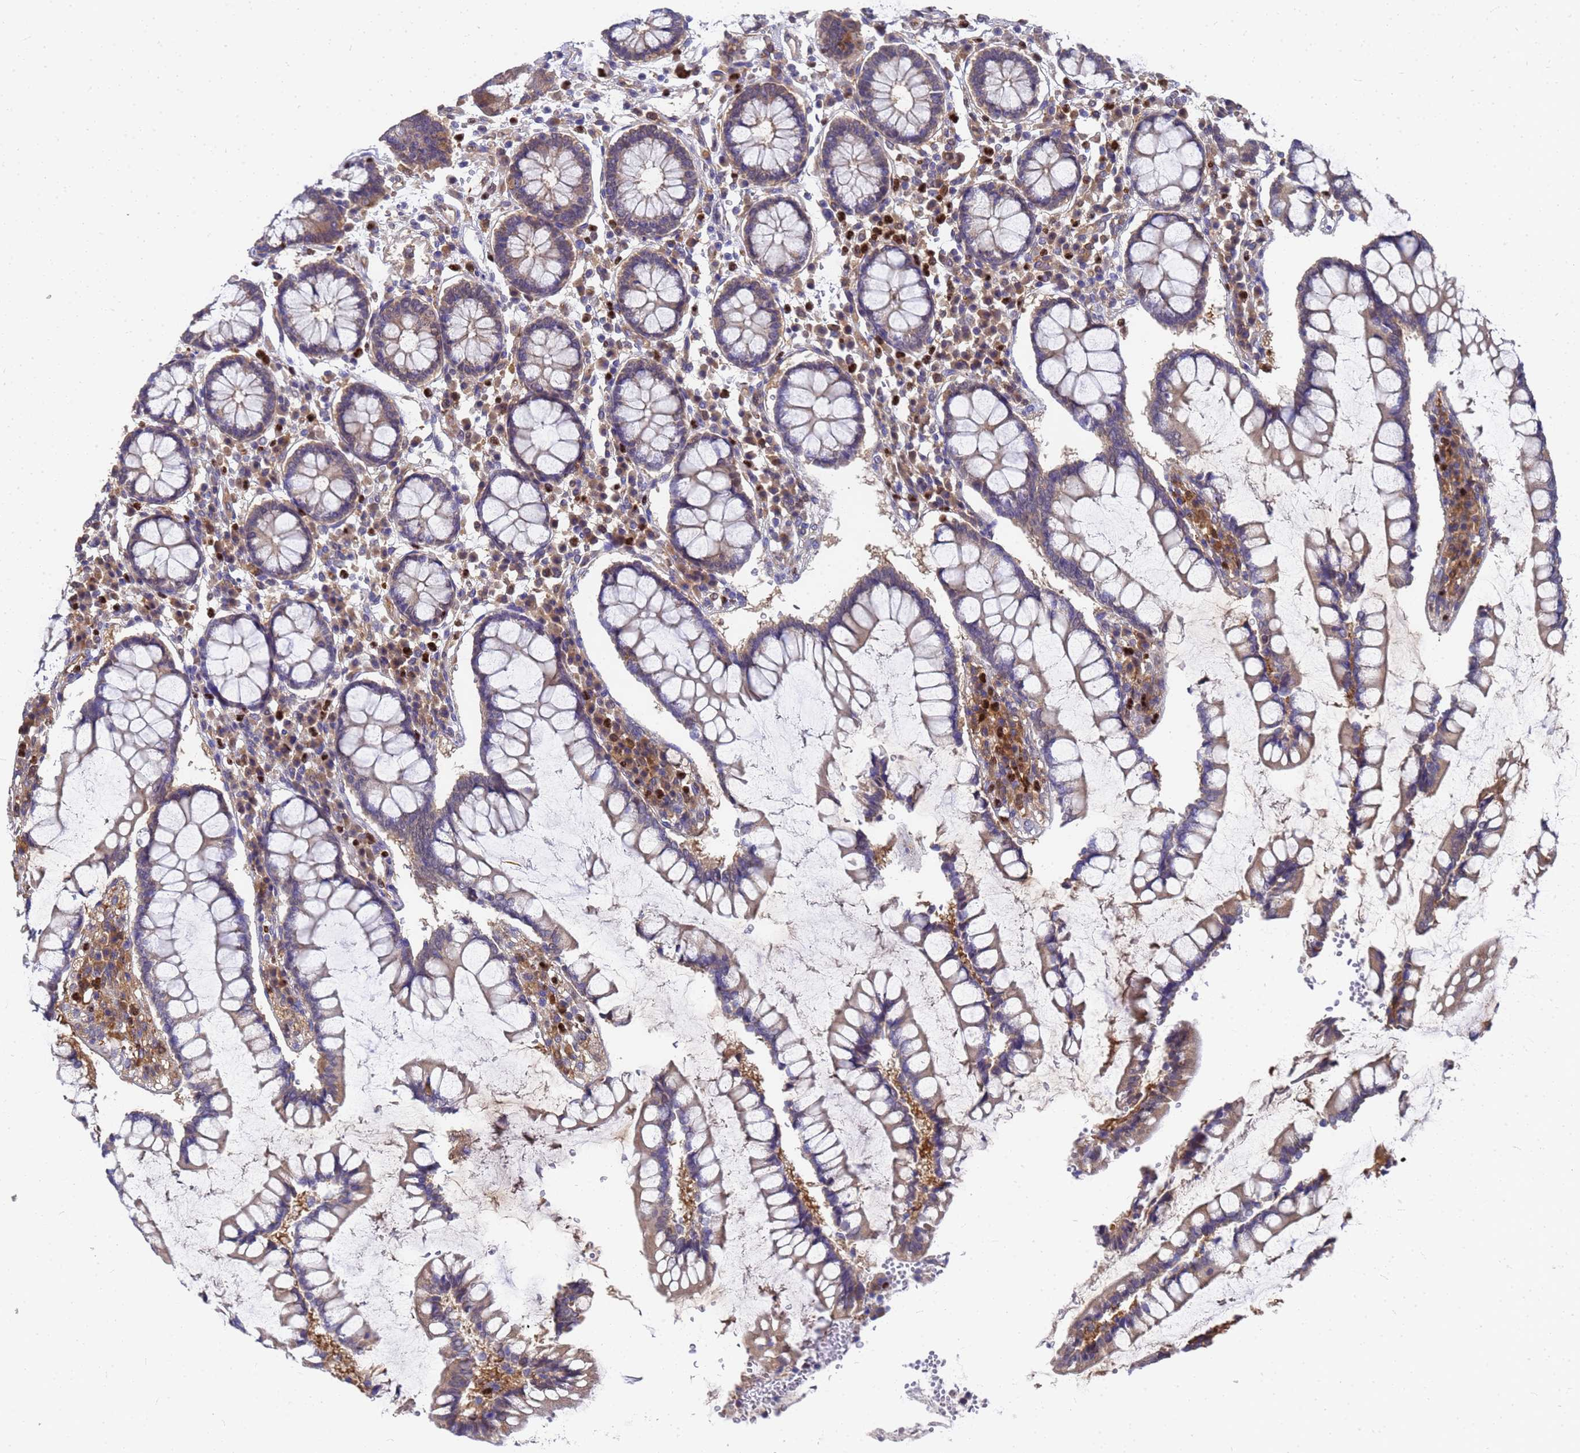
{"staining": {"intensity": "weak", "quantity": "25%-75%", "location": "cytoplasmic/membranous"}, "tissue": "colon", "cell_type": "Endothelial cells", "image_type": "normal", "snomed": [{"axis": "morphology", "description": "Normal tissue, NOS"}, {"axis": "topography", "description": "Colon"}], "caption": "This is a micrograph of immunohistochemistry staining of unremarkable colon, which shows weak expression in the cytoplasmic/membranous of endothelial cells.", "gene": "SLC35E2B", "patient": {"sex": "female", "age": 79}}